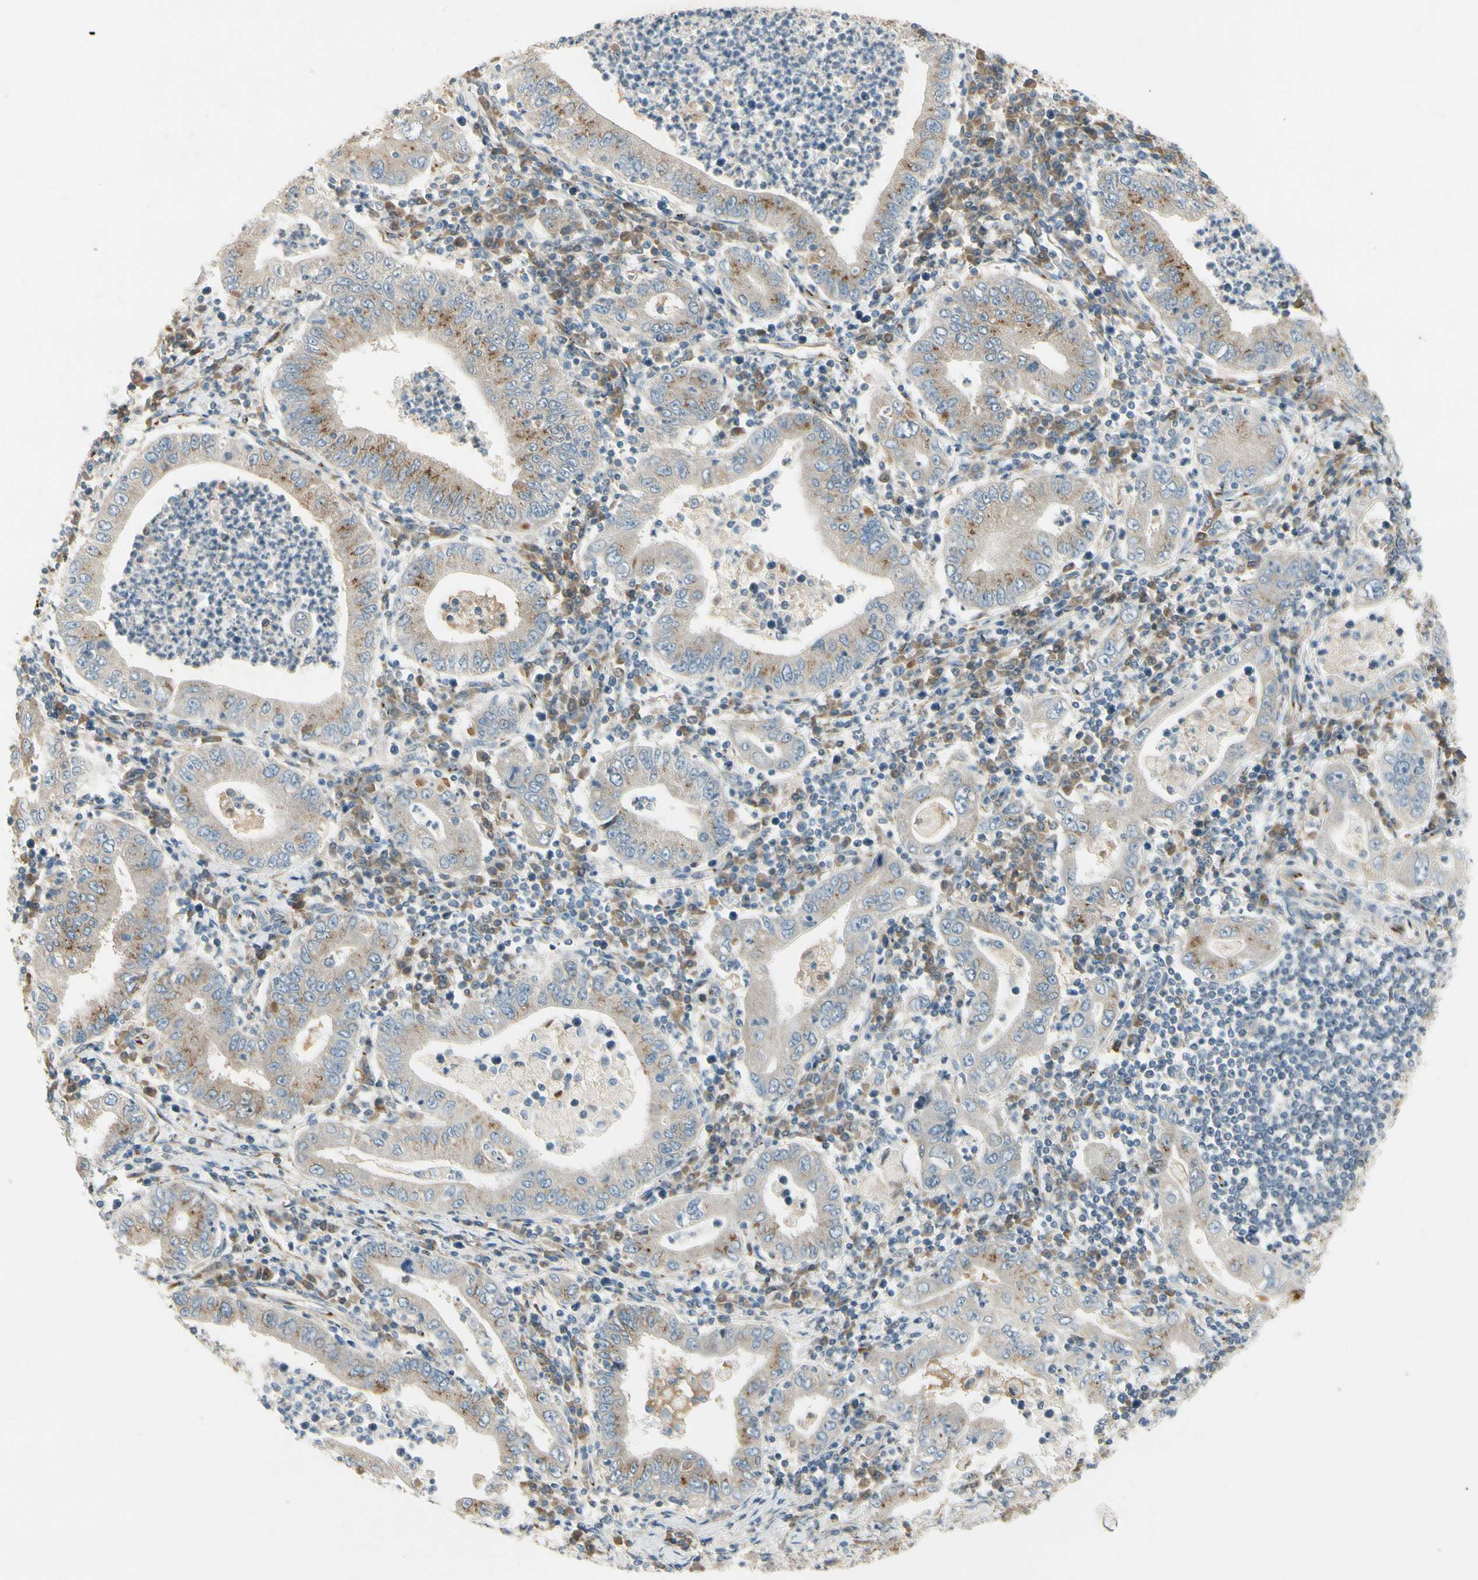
{"staining": {"intensity": "moderate", "quantity": "25%-75%", "location": "cytoplasmic/membranous"}, "tissue": "stomach cancer", "cell_type": "Tumor cells", "image_type": "cancer", "snomed": [{"axis": "morphology", "description": "Normal tissue, NOS"}, {"axis": "morphology", "description": "Adenocarcinoma, NOS"}, {"axis": "topography", "description": "Esophagus"}, {"axis": "topography", "description": "Stomach, upper"}, {"axis": "topography", "description": "Peripheral nerve tissue"}], "caption": "The image shows a brown stain indicating the presence of a protein in the cytoplasmic/membranous of tumor cells in adenocarcinoma (stomach).", "gene": "MANSC1", "patient": {"sex": "male", "age": 62}}